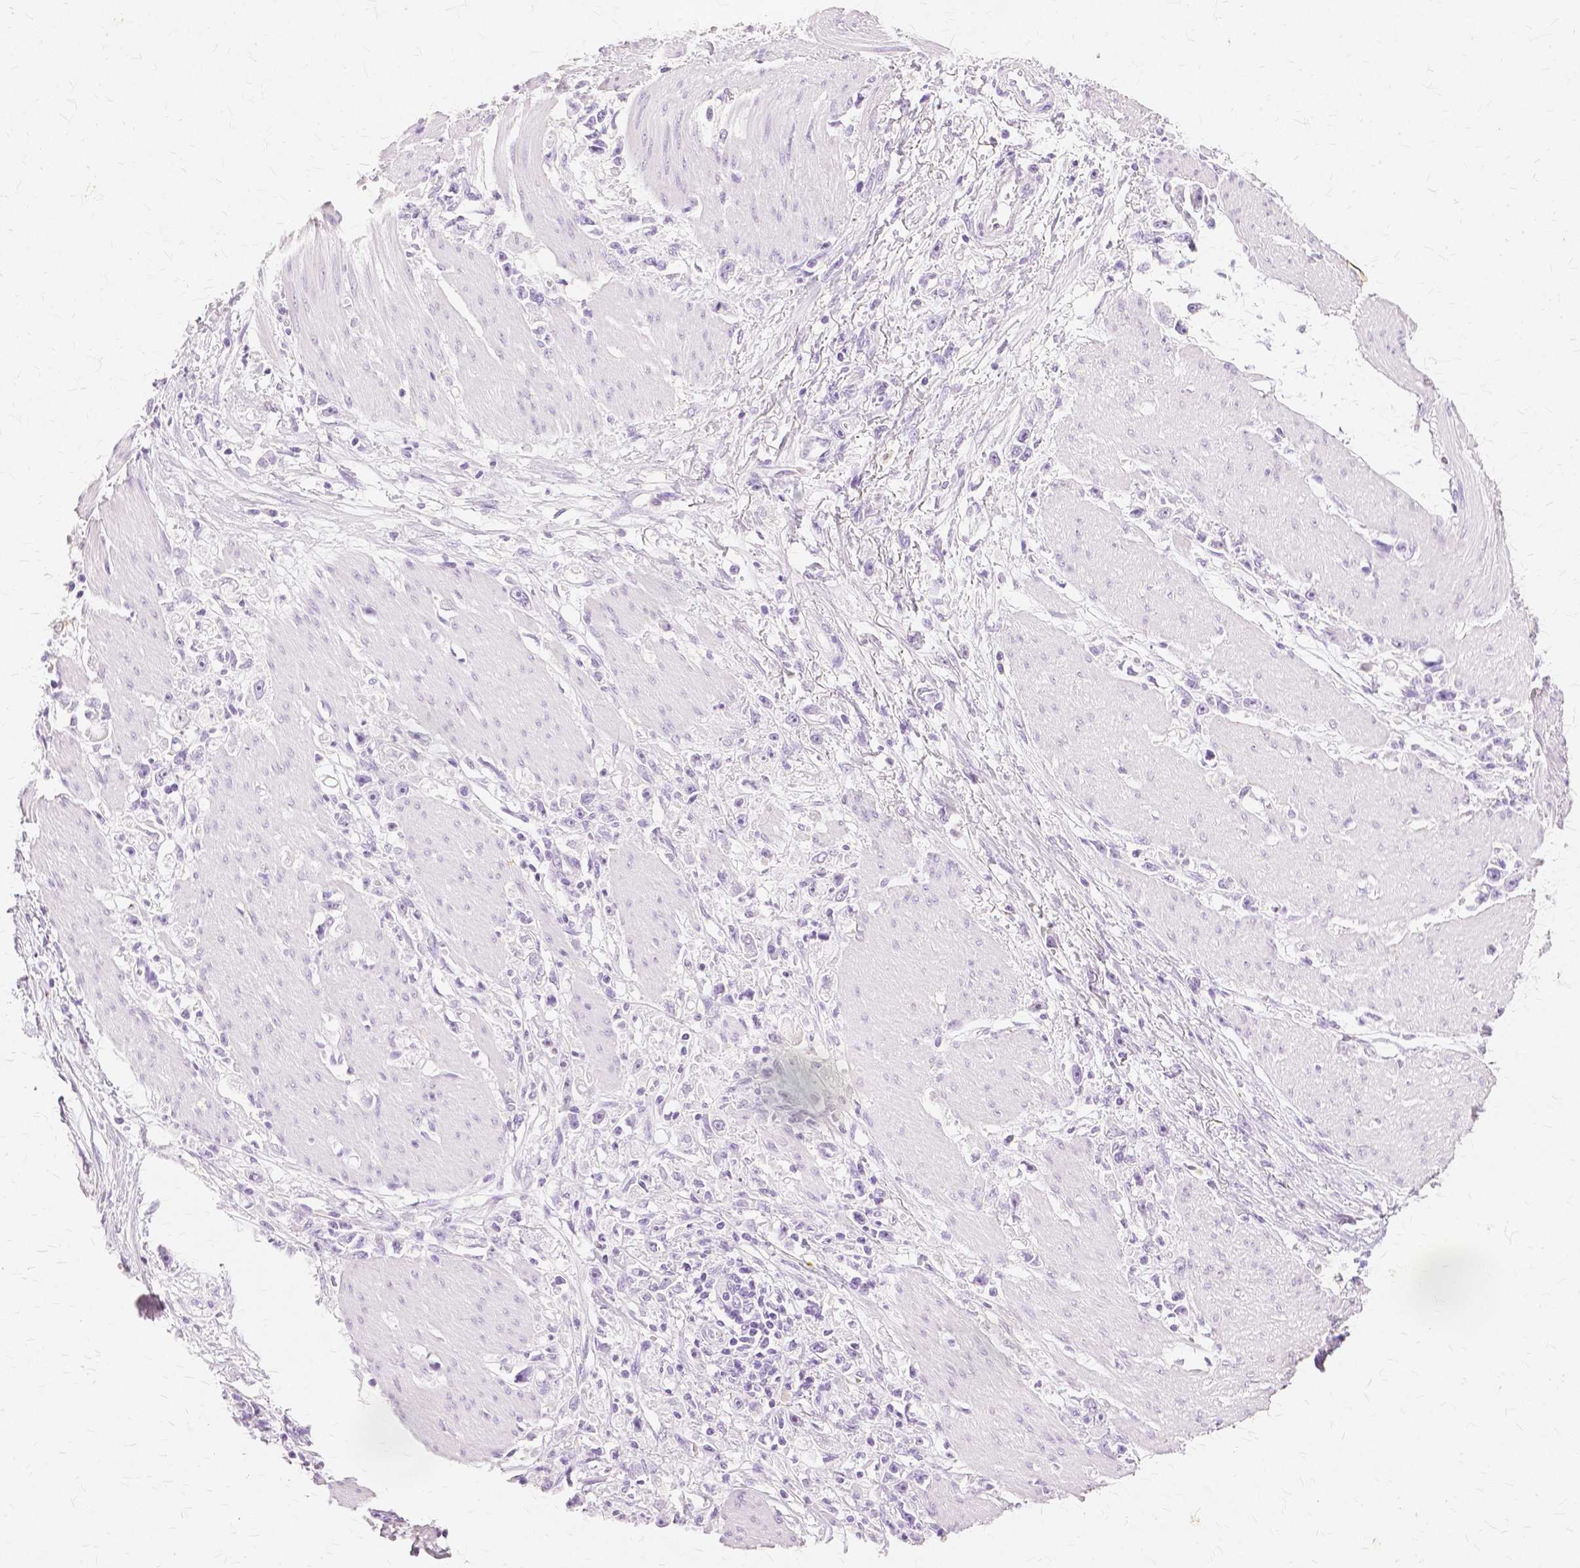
{"staining": {"intensity": "negative", "quantity": "none", "location": "none"}, "tissue": "stomach cancer", "cell_type": "Tumor cells", "image_type": "cancer", "snomed": [{"axis": "morphology", "description": "Adenocarcinoma, NOS"}, {"axis": "topography", "description": "Stomach"}], "caption": "Immunohistochemistry of adenocarcinoma (stomach) shows no positivity in tumor cells. The staining is performed using DAB (3,3'-diaminobenzidine) brown chromogen with nuclei counter-stained in using hematoxylin.", "gene": "TGM1", "patient": {"sex": "female", "age": 59}}